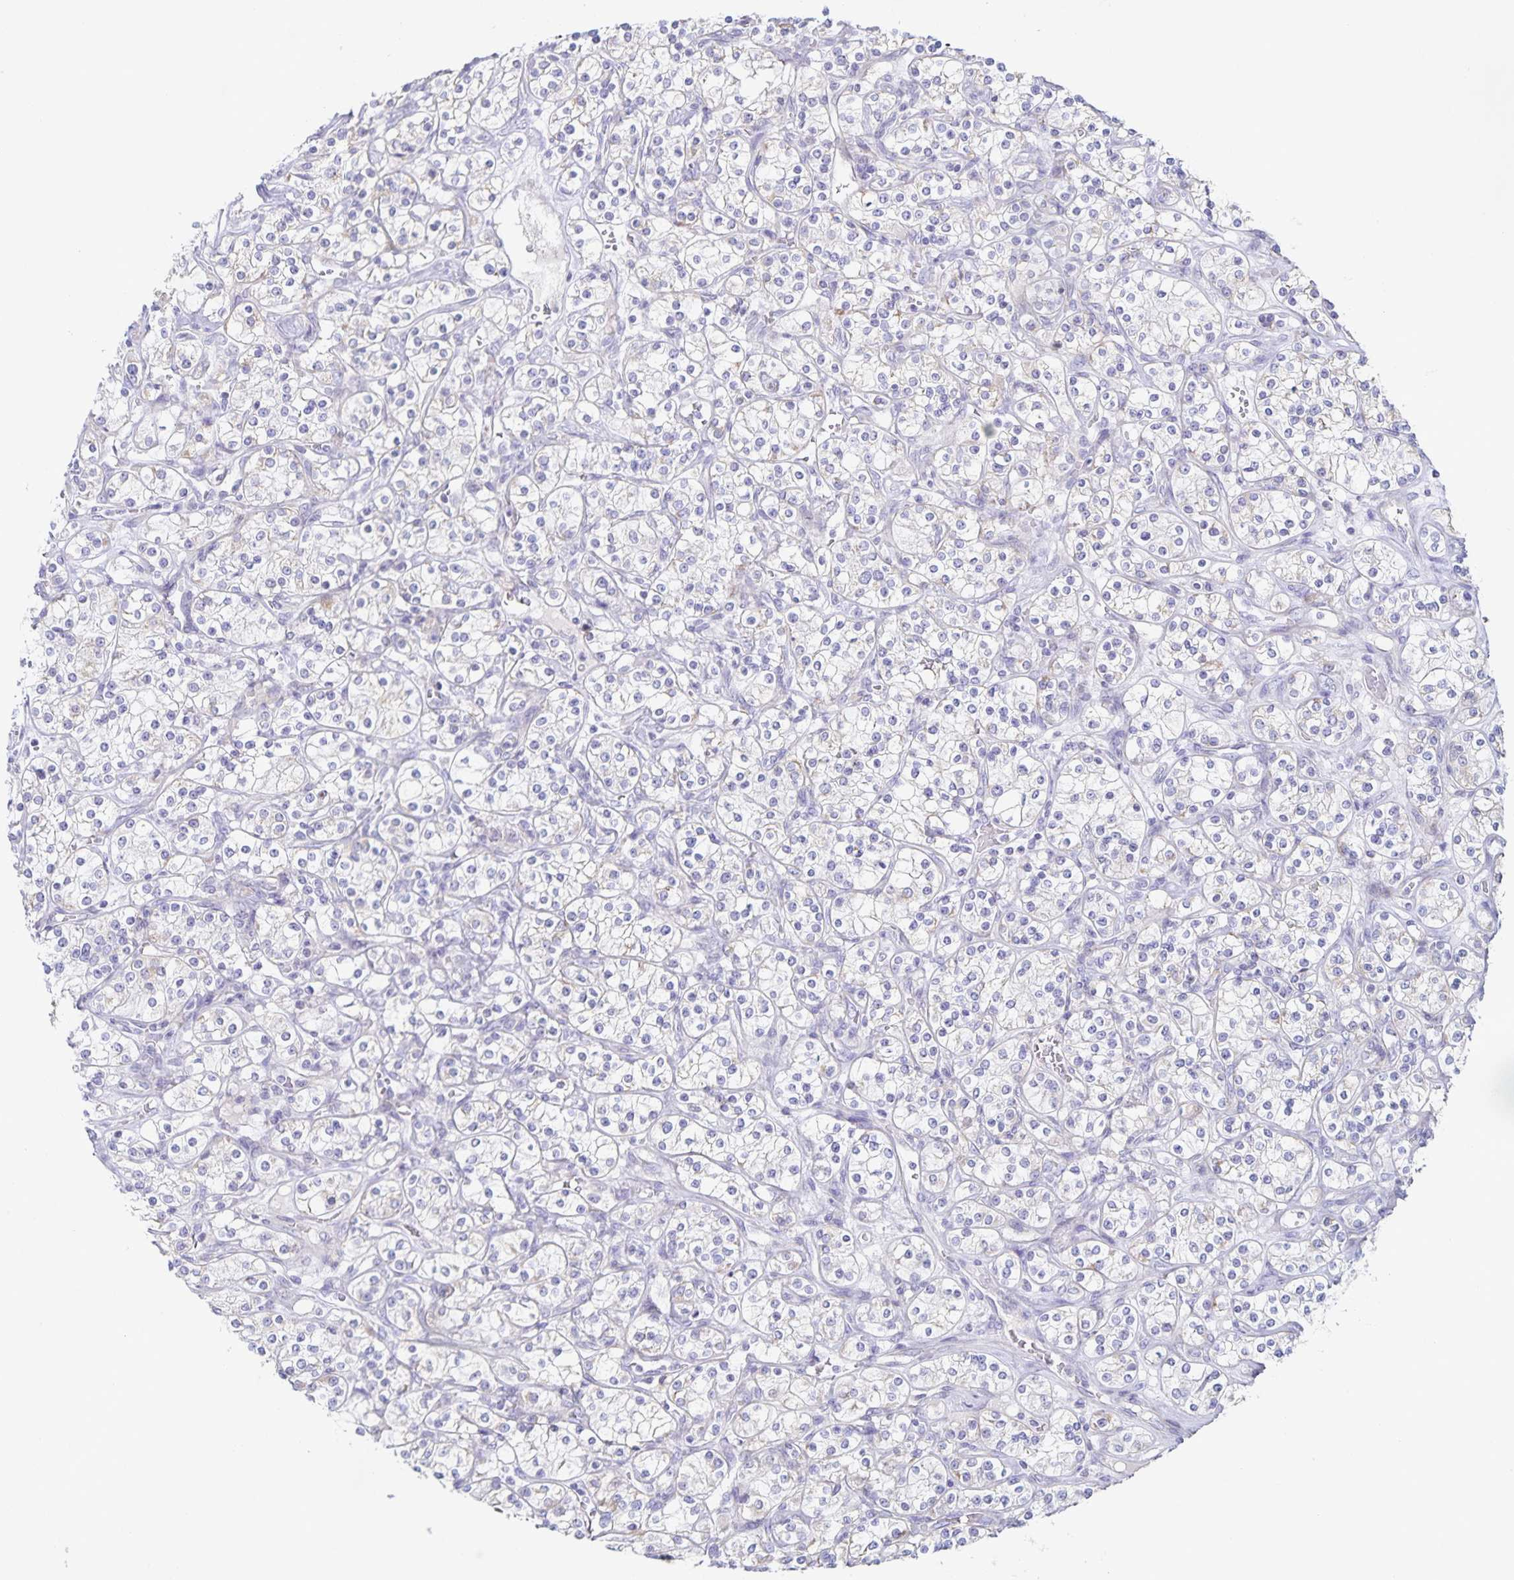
{"staining": {"intensity": "negative", "quantity": "none", "location": "none"}, "tissue": "renal cancer", "cell_type": "Tumor cells", "image_type": "cancer", "snomed": [{"axis": "morphology", "description": "Adenocarcinoma, NOS"}, {"axis": "topography", "description": "Kidney"}], "caption": "A high-resolution histopathology image shows IHC staining of renal cancer, which displays no significant positivity in tumor cells.", "gene": "CENPH", "patient": {"sex": "male", "age": 77}}